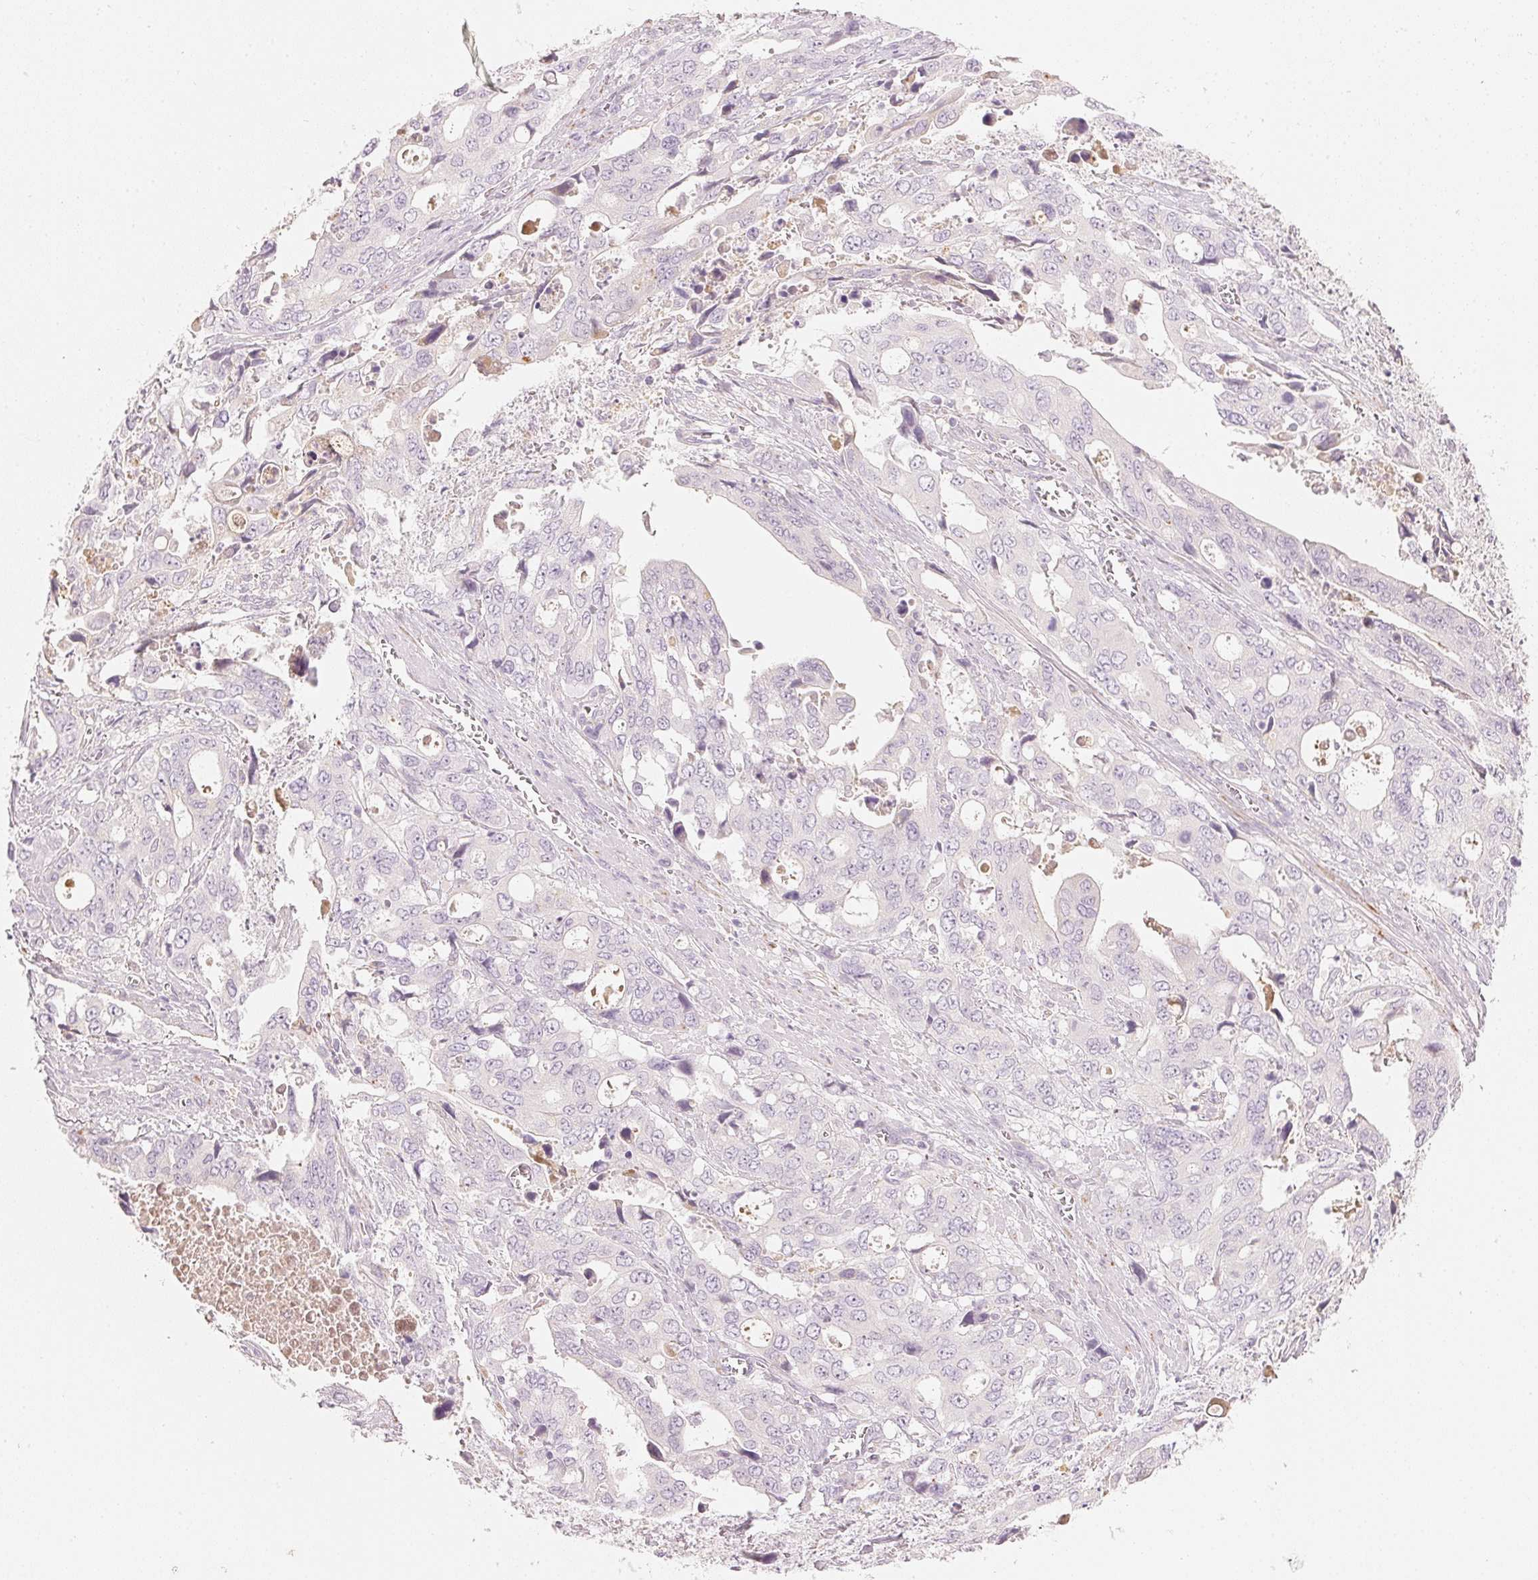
{"staining": {"intensity": "negative", "quantity": "none", "location": "none"}, "tissue": "stomach cancer", "cell_type": "Tumor cells", "image_type": "cancer", "snomed": [{"axis": "morphology", "description": "Adenocarcinoma, NOS"}, {"axis": "topography", "description": "Stomach, upper"}], "caption": "The image displays no significant staining in tumor cells of stomach adenocarcinoma. The staining was performed using DAB (3,3'-diaminobenzidine) to visualize the protein expression in brown, while the nuclei were stained in blue with hematoxylin (Magnification: 20x).", "gene": "RMDN2", "patient": {"sex": "male", "age": 74}}